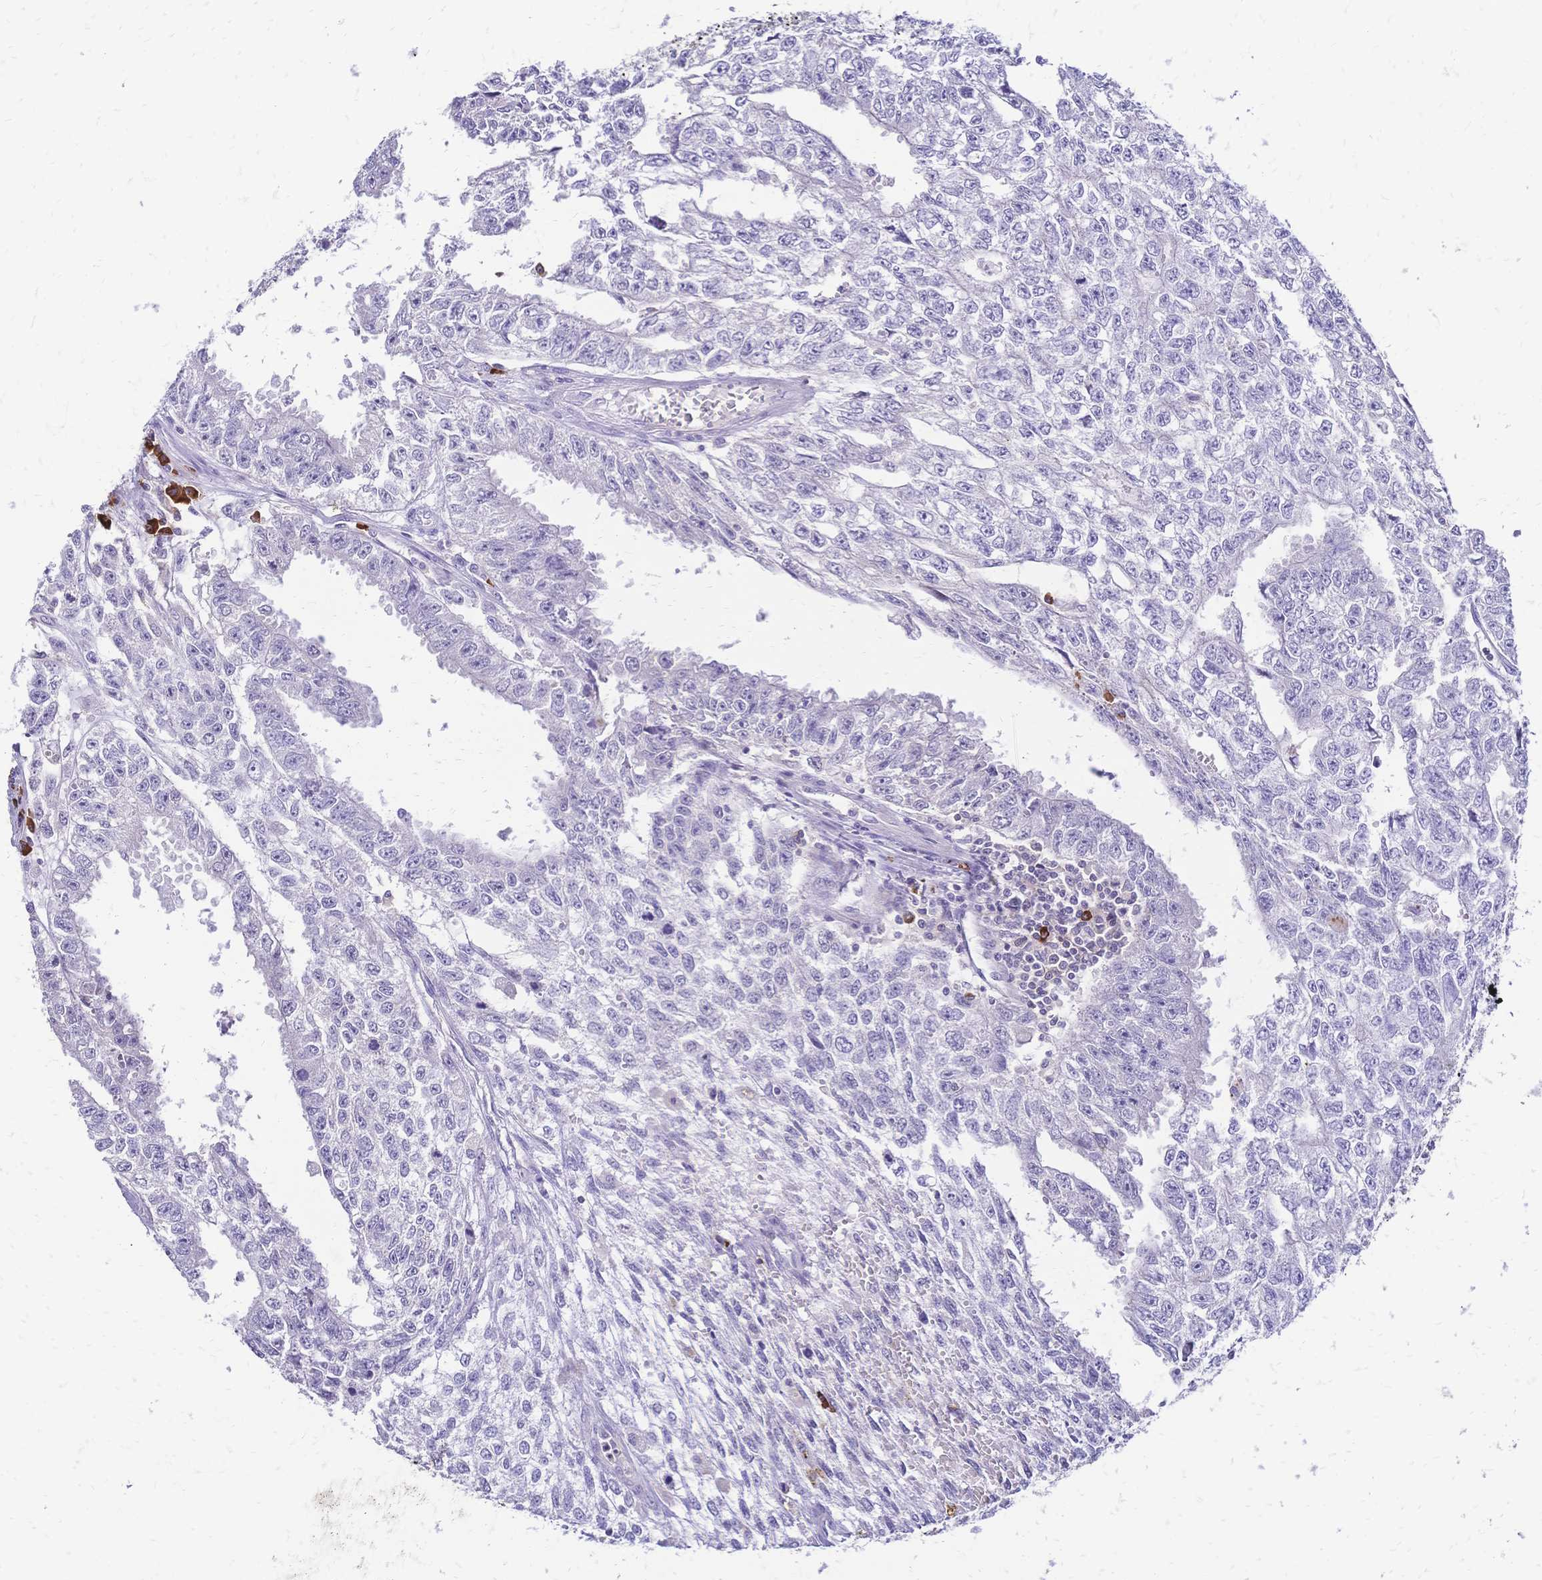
{"staining": {"intensity": "negative", "quantity": "none", "location": "none"}, "tissue": "testis cancer", "cell_type": "Tumor cells", "image_type": "cancer", "snomed": [{"axis": "morphology", "description": "Carcinoma, Embryonal, NOS"}, {"axis": "morphology", "description": "Teratoma, malignant, NOS"}, {"axis": "topography", "description": "Testis"}], "caption": "Embryonal carcinoma (testis) stained for a protein using IHC displays no positivity tumor cells.", "gene": "IL2RA", "patient": {"sex": "male", "age": 24}}